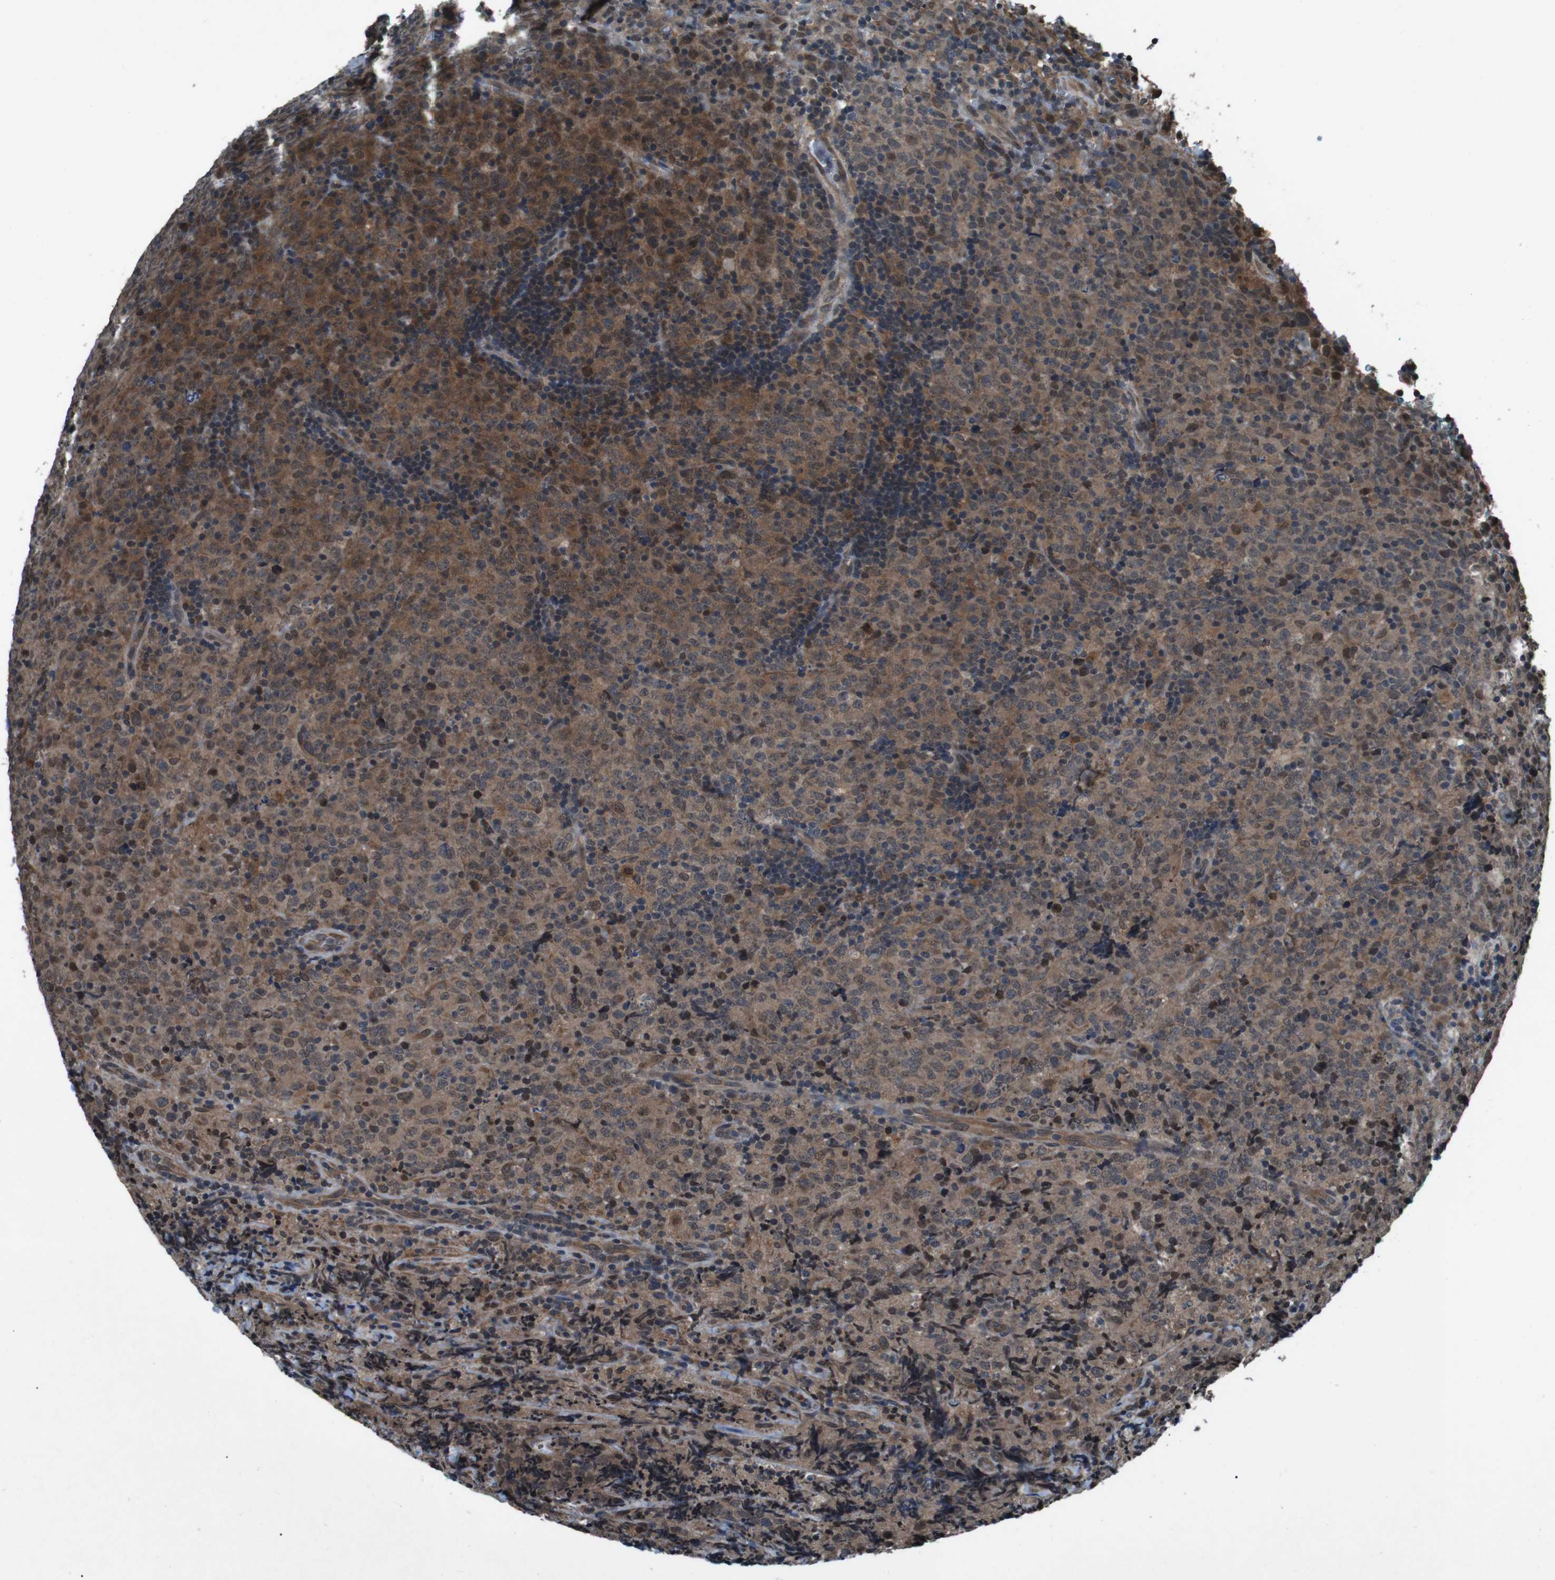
{"staining": {"intensity": "moderate", "quantity": "25%-75%", "location": "cytoplasmic/membranous,nuclear"}, "tissue": "lymphoma", "cell_type": "Tumor cells", "image_type": "cancer", "snomed": [{"axis": "morphology", "description": "Malignant lymphoma, non-Hodgkin's type, High grade"}, {"axis": "topography", "description": "Tonsil"}], "caption": "Immunohistochemistry image of neoplastic tissue: human lymphoma stained using immunohistochemistry (IHC) reveals medium levels of moderate protein expression localized specifically in the cytoplasmic/membranous and nuclear of tumor cells, appearing as a cytoplasmic/membranous and nuclear brown color.", "gene": "SOCS1", "patient": {"sex": "female", "age": 36}}